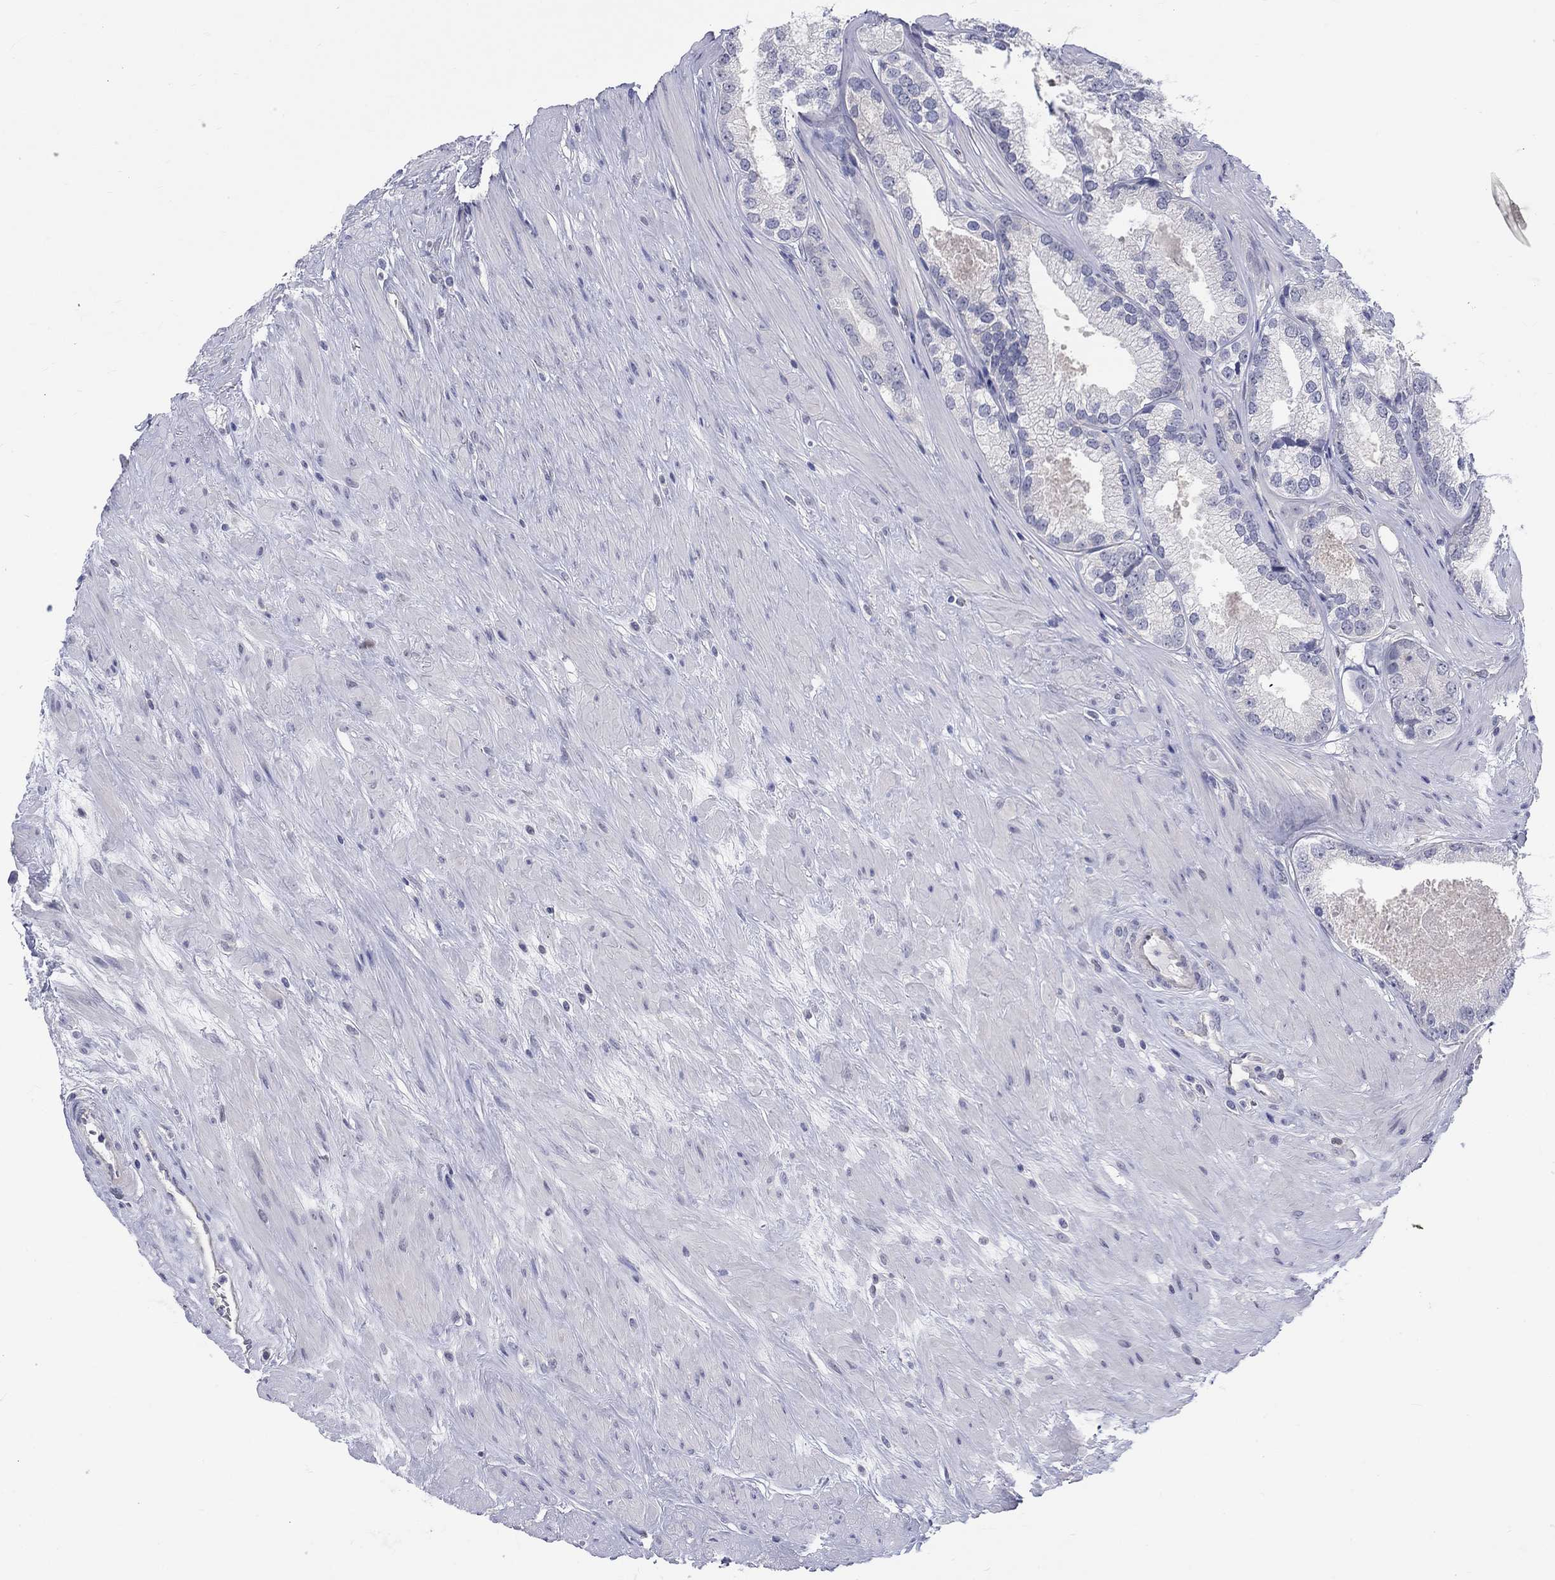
{"staining": {"intensity": "negative", "quantity": "none", "location": "none"}, "tissue": "prostate cancer", "cell_type": "Tumor cells", "image_type": "cancer", "snomed": [{"axis": "morphology", "description": "Adenocarcinoma, High grade"}, {"axis": "topography", "description": "Prostate and seminal vesicle, NOS"}], "caption": "An immunohistochemistry (IHC) photomicrograph of prostate cancer (adenocarcinoma (high-grade)) is shown. There is no staining in tumor cells of prostate cancer (adenocarcinoma (high-grade)).", "gene": "EGFLAM", "patient": {"sex": "male", "age": 62}}